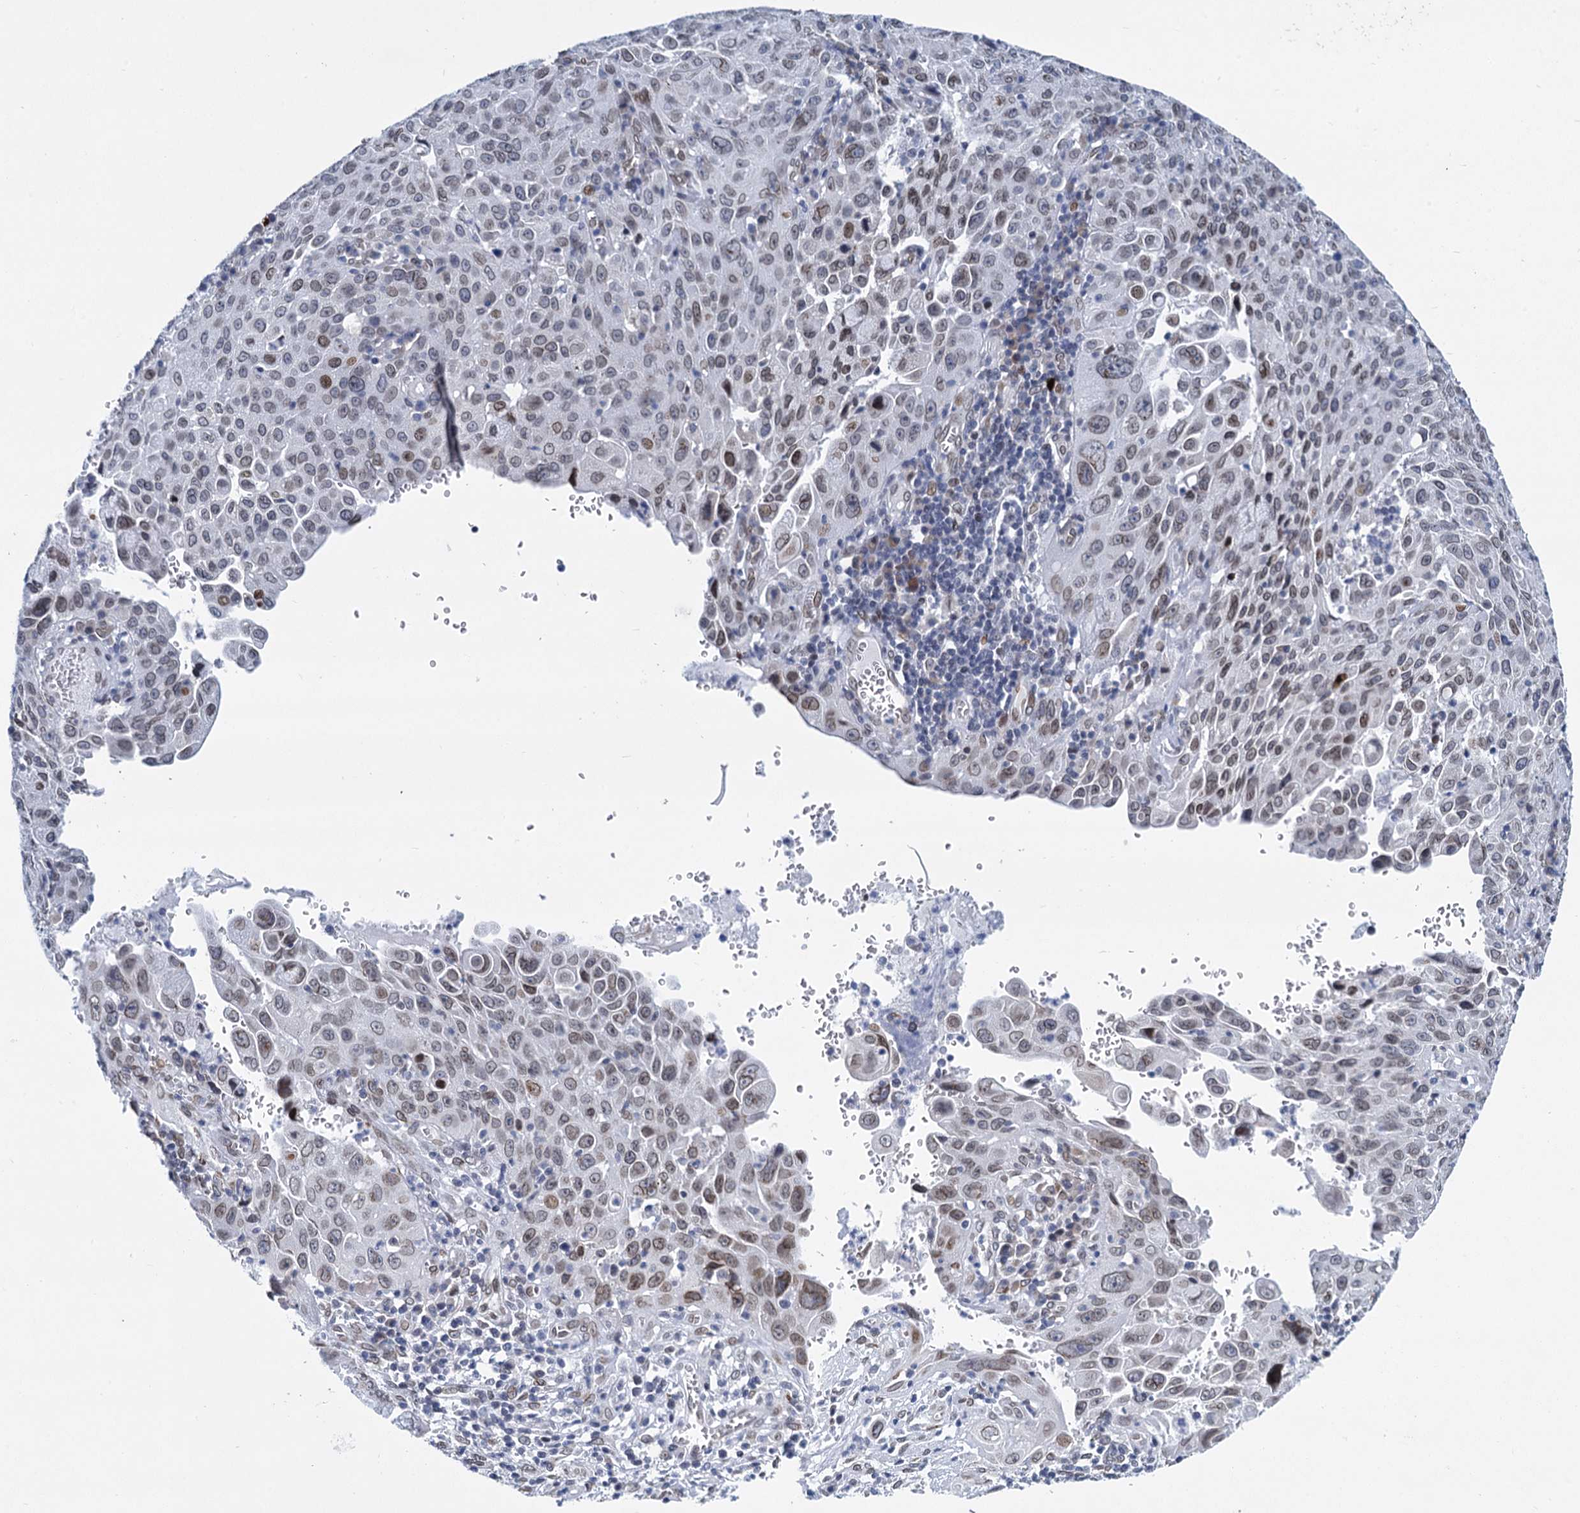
{"staining": {"intensity": "weak", "quantity": "25%-75%", "location": "cytoplasmic/membranous,nuclear"}, "tissue": "cervical cancer", "cell_type": "Tumor cells", "image_type": "cancer", "snomed": [{"axis": "morphology", "description": "Squamous cell carcinoma, NOS"}, {"axis": "topography", "description": "Cervix"}], "caption": "Protein positivity by IHC displays weak cytoplasmic/membranous and nuclear staining in about 25%-75% of tumor cells in cervical cancer.", "gene": "PRSS35", "patient": {"sex": "female", "age": 42}}